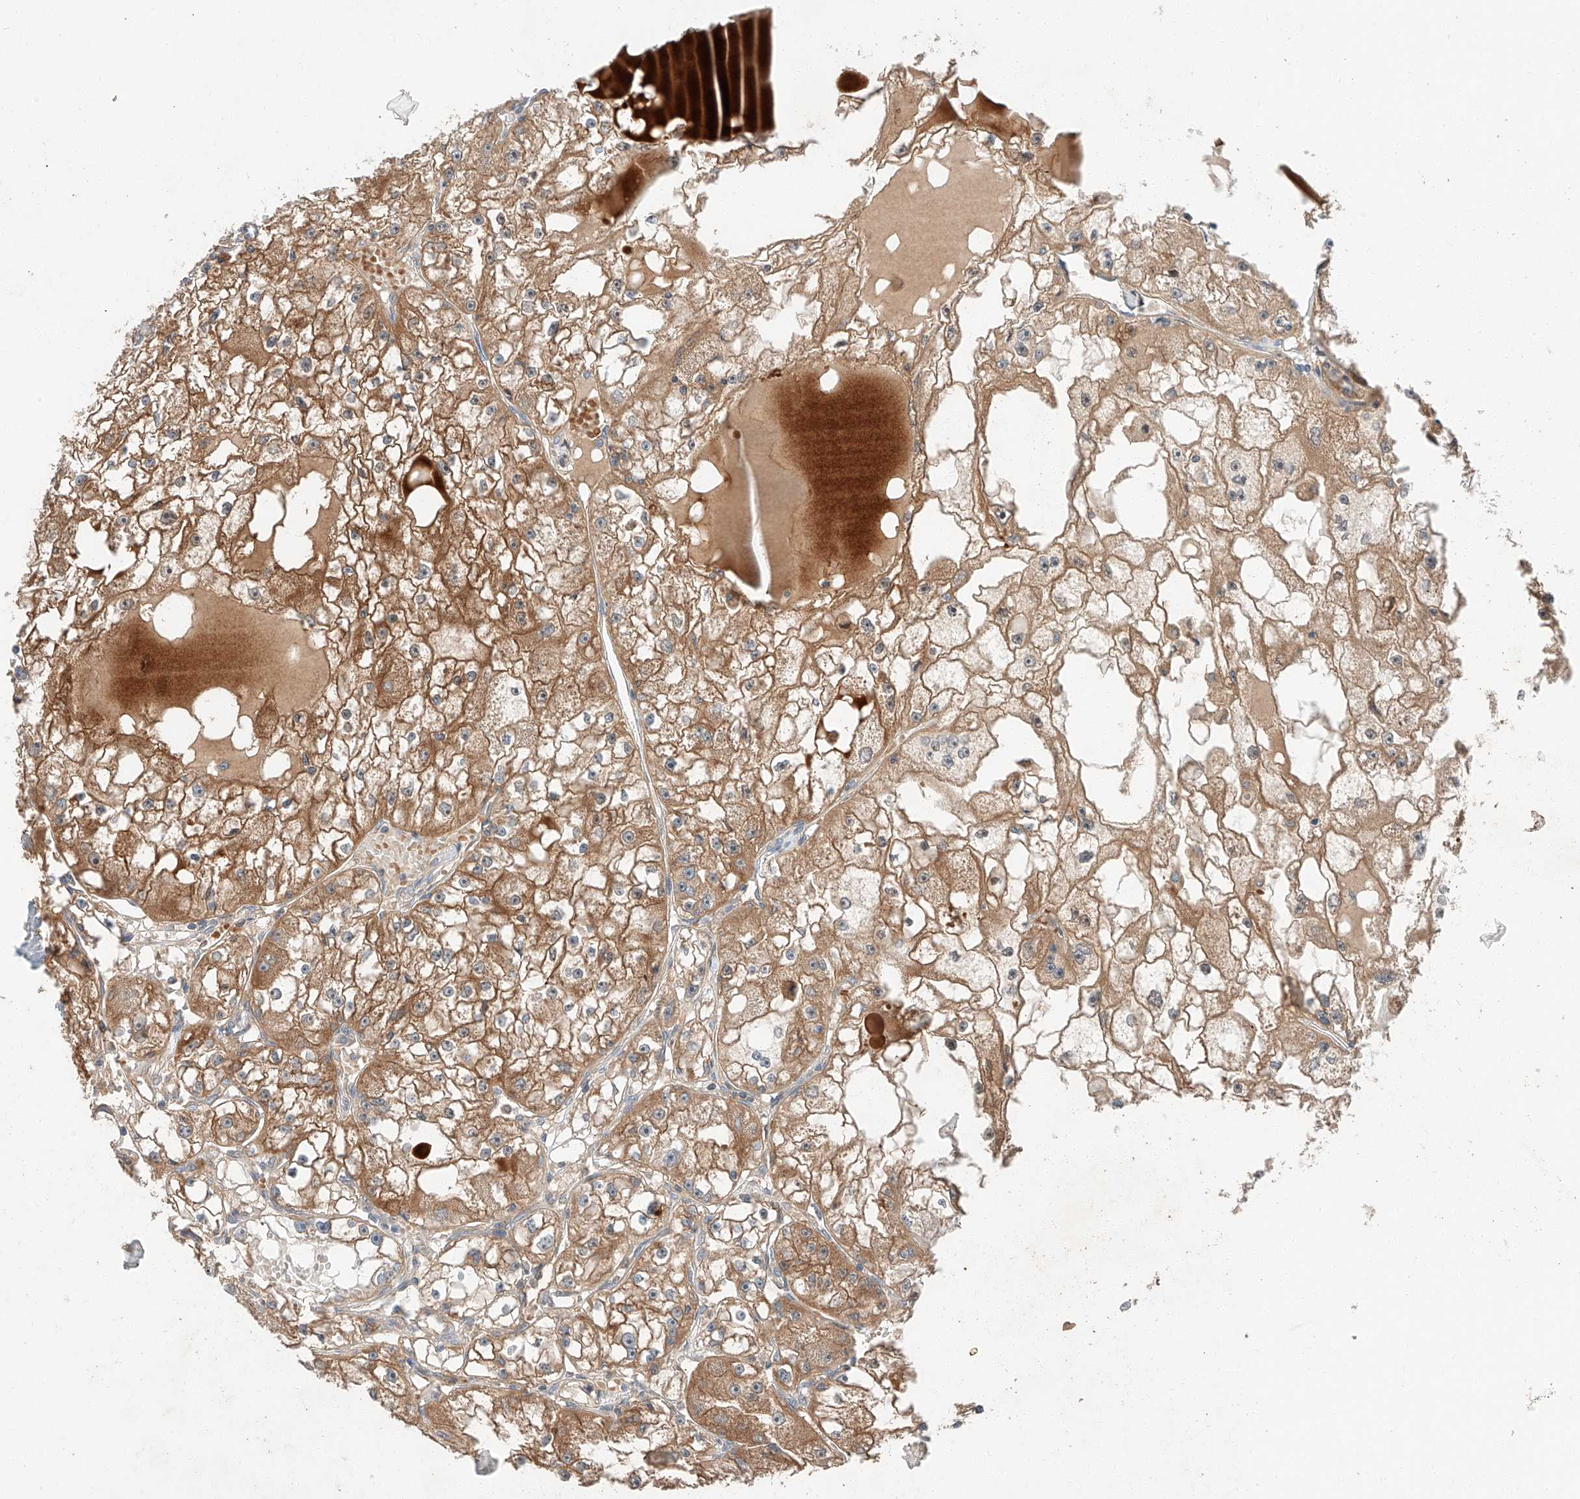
{"staining": {"intensity": "moderate", "quantity": ">75%", "location": "cytoplasmic/membranous"}, "tissue": "renal cancer", "cell_type": "Tumor cells", "image_type": "cancer", "snomed": [{"axis": "morphology", "description": "Adenocarcinoma, NOS"}, {"axis": "topography", "description": "Kidney"}], "caption": "Renal cancer was stained to show a protein in brown. There is medium levels of moderate cytoplasmic/membranous staining in about >75% of tumor cells.", "gene": "XPNPEP1", "patient": {"sex": "male", "age": 56}}